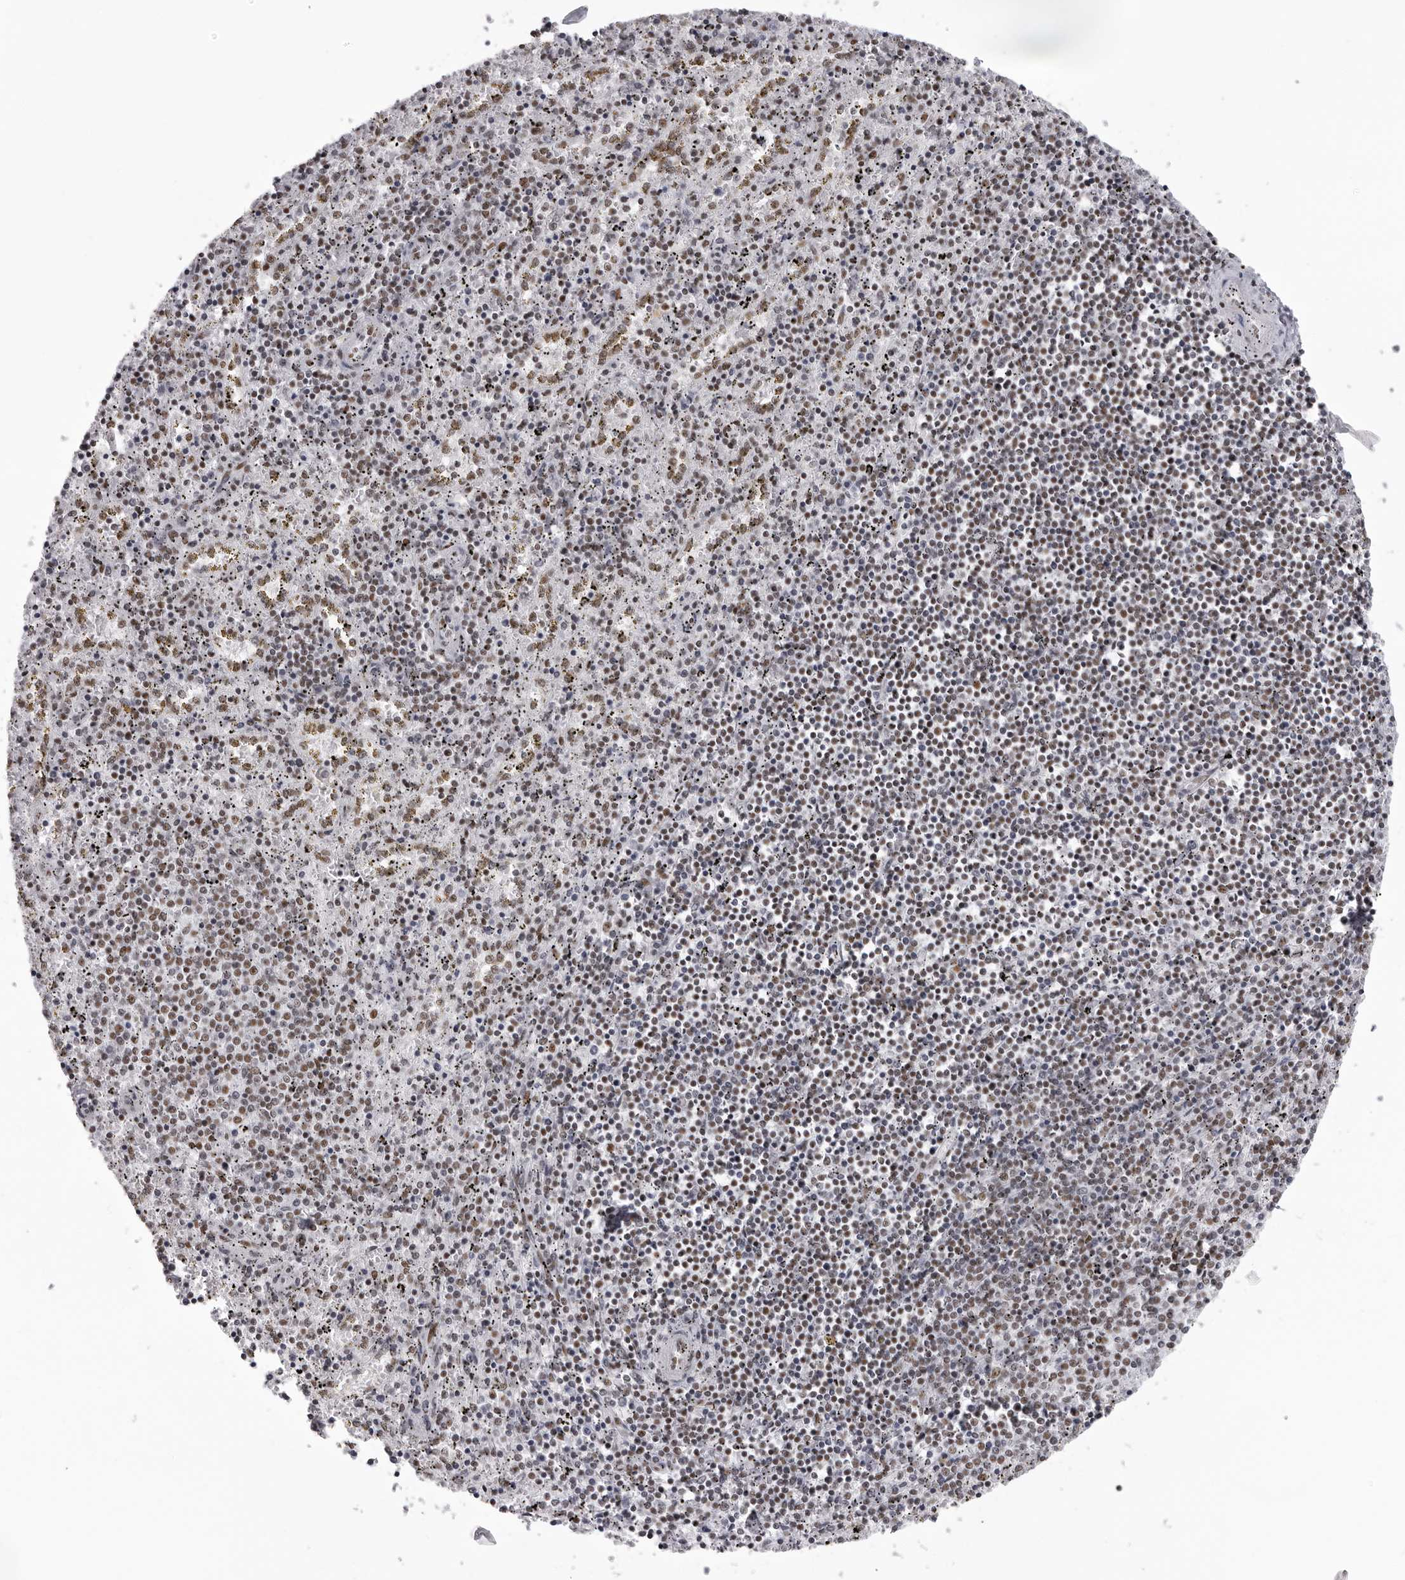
{"staining": {"intensity": "moderate", "quantity": "25%-75%", "location": "nuclear"}, "tissue": "spleen", "cell_type": "Cells in red pulp", "image_type": "normal", "snomed": [{"axis": "morphology", "description": "Normal tissue, NOS"}, {"axis": "topography", "description": "Spleen"}], "caption": "Immunohistochemical staining of benign human spleen shows 25%-75% levels of moderate nuclear protein expression in approximately 25%-75% of cells in red pulp. (IHC, brightfield microscopy, high magnification).", "gene": "DHX9", "patient": {"sex": "male", "age": 11}}